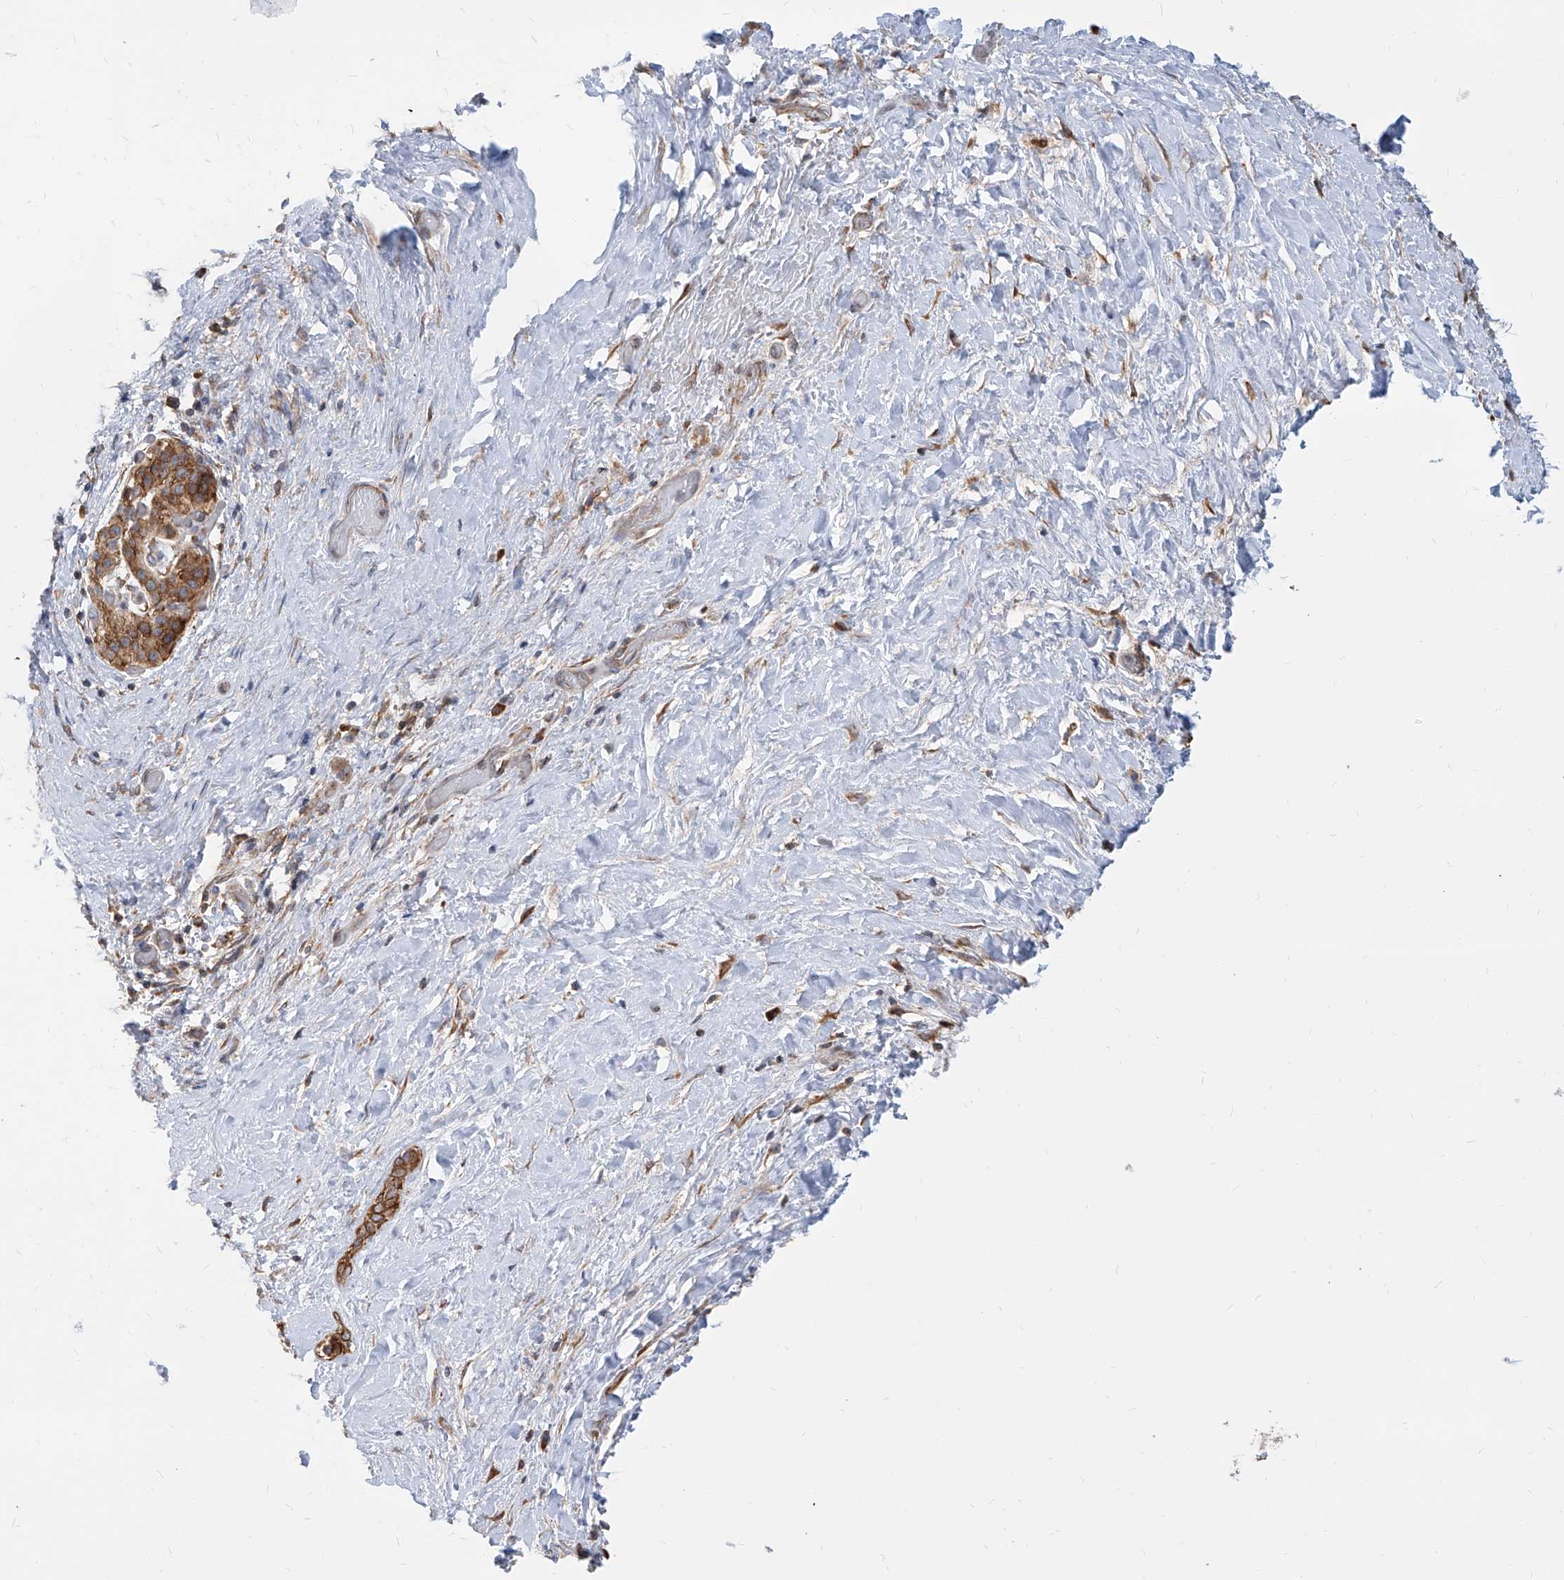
{"staining": {"intensity": "strong", "quantity": ">75%", "location": "cytoplasmic/membranous"}, "tissue": "pancreatic cancer", "cell_type": "Tumor cells", "image_type": "cancer", "snomed": [{"axis": "morphology", "description": "Normal tissue, NOS"}, {"axis": "morphology", "description": "Adenocarcinoma, NOS"}, {"axis": "topography", "description": "Pancreas"}, {"axis": "topography", "description": "Peripheral nerve tissue"}], "caption": "Adenocarcinoma (pancreatic) was stained to show a protein in brown. There is high levels of strong cytoplasmic/membranous expression in about >75% of tumor cells.", "gene": "FAM83B", "patient": {"sex": "female", "age": 63}}